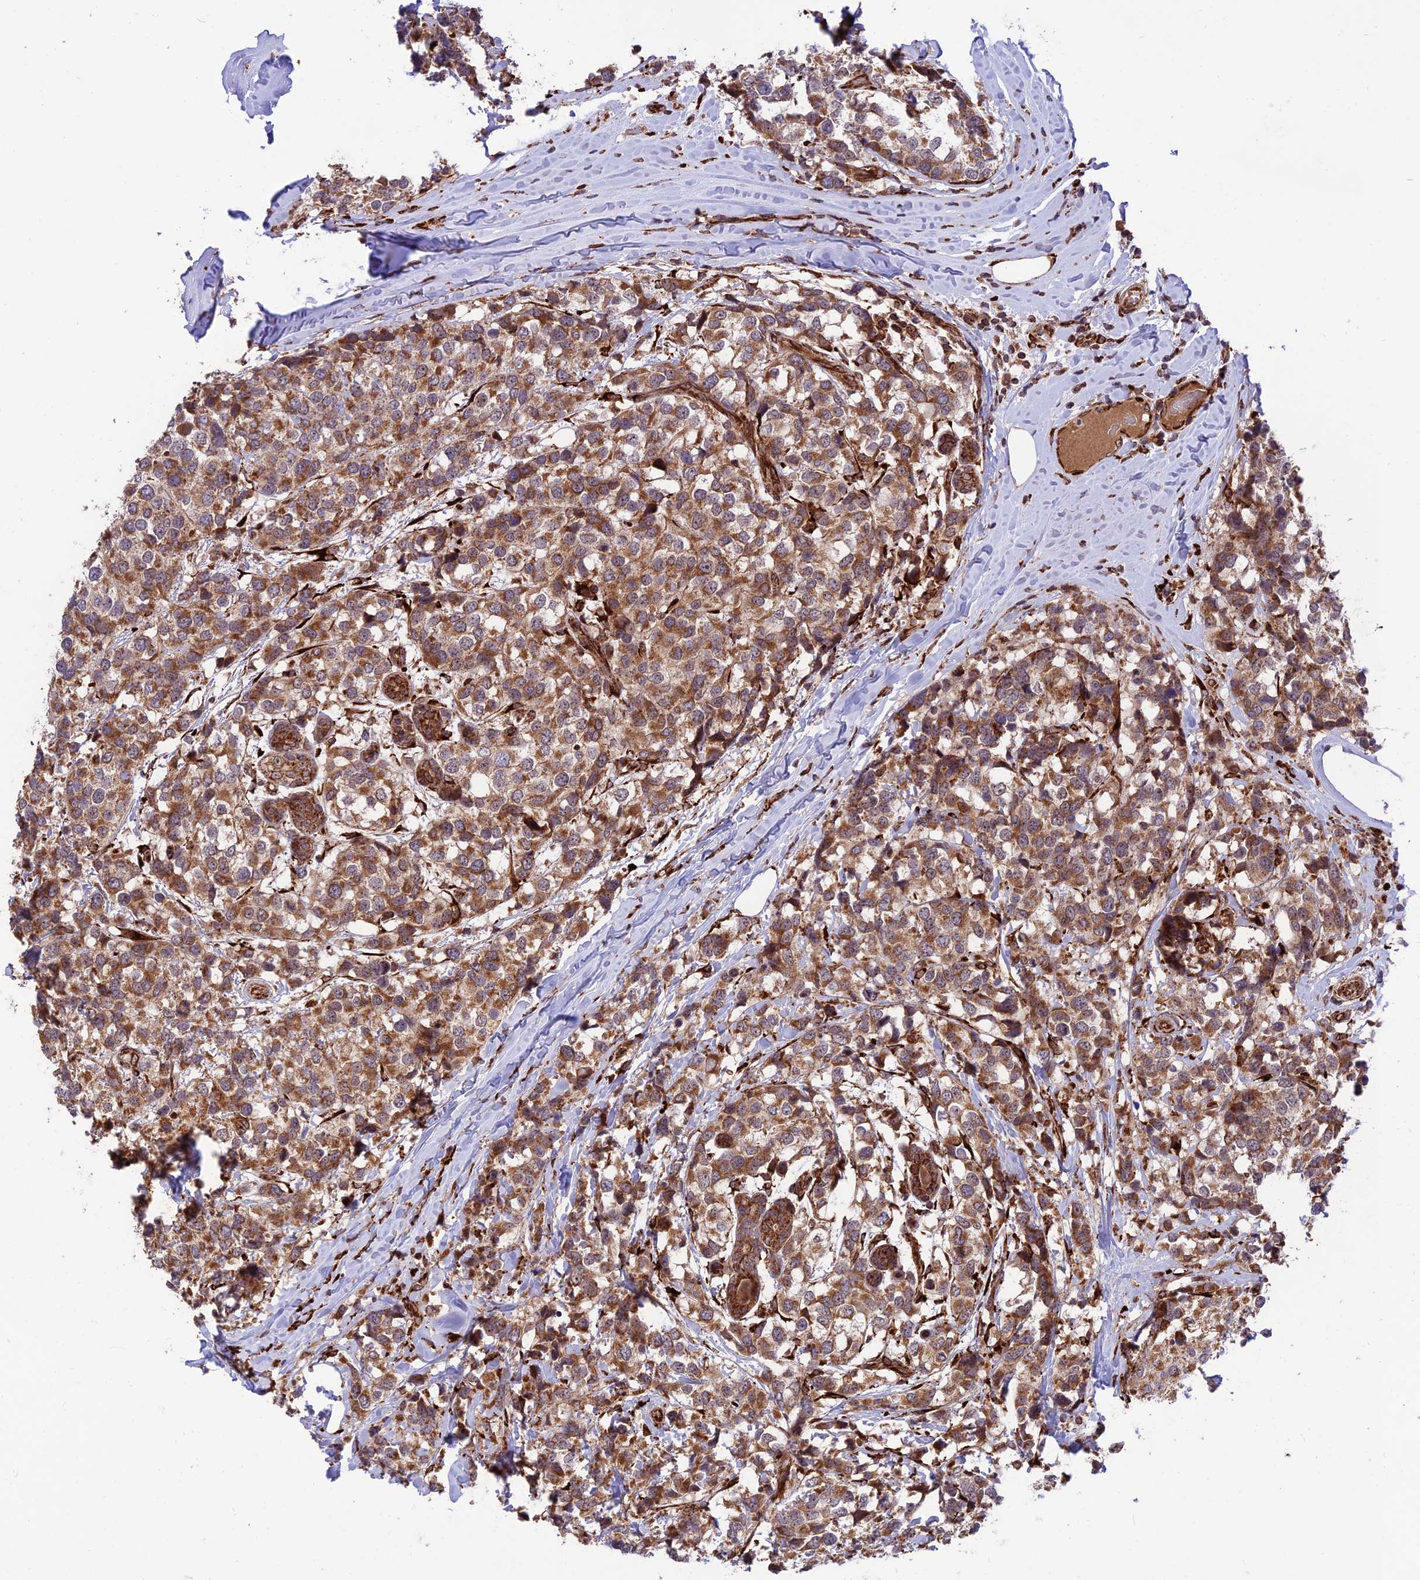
{"staining": {"intensity": "strong", "quantity": ">75%", "location": "cytoplasmic/membranous"}, "tissue": "breast cancer", "cell_type": "Tumor cells", "image_type": "cancer", "snomed": [{"axis": "morphology", "description": "Lobular carcinoma"}, {"axis": "topography", "description": "Breast"}], "caption": "A high amount of strong cytoplasmic/membranous expression is seen in about >75% of tumor cells in breast cancer tissue.", "gene": "CRTAP", "patient": {"sex": "female", "age": 59}}